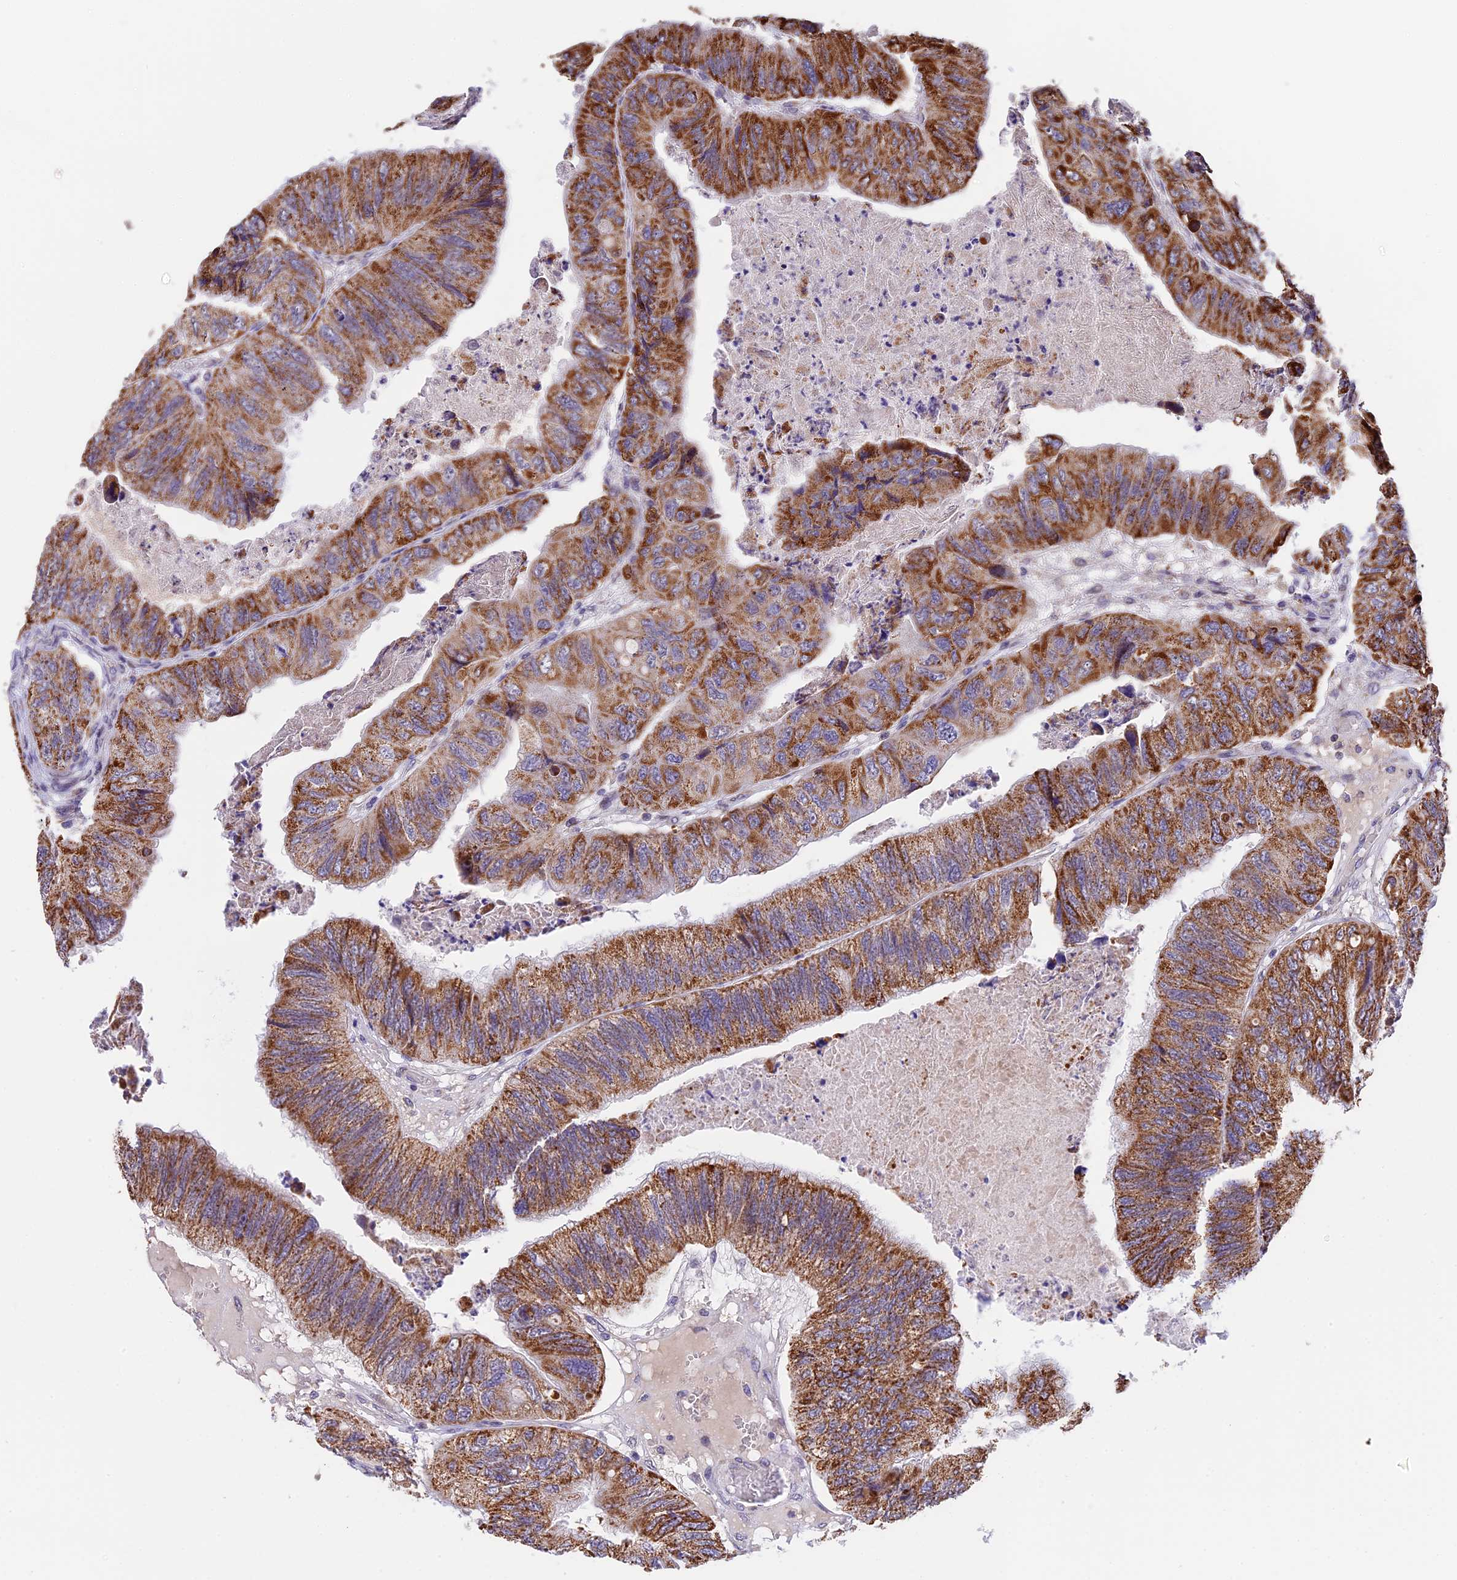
{"staining": {"intensity": "moderate", "quantity": ">75%", "location": "cytoplasmic/membranous"}, "tissue": "colorectal cancer", "cell_type": "Tumor cells", "image_type": "cancer", "snomed": [{"axis": "morphology", "description": "Adenocarcinoma, NOS"}, {"axis": "topography", "description": "Rectum"}], "caption": "Immunohistochemical staining of adenocarcinoma (colorectal) exhibits moderate cytoplasmic/membranous protein staining in about >75% of tumor cells.", "gene": "RERGL", "patient": {"sex": "male", "age": 63}}